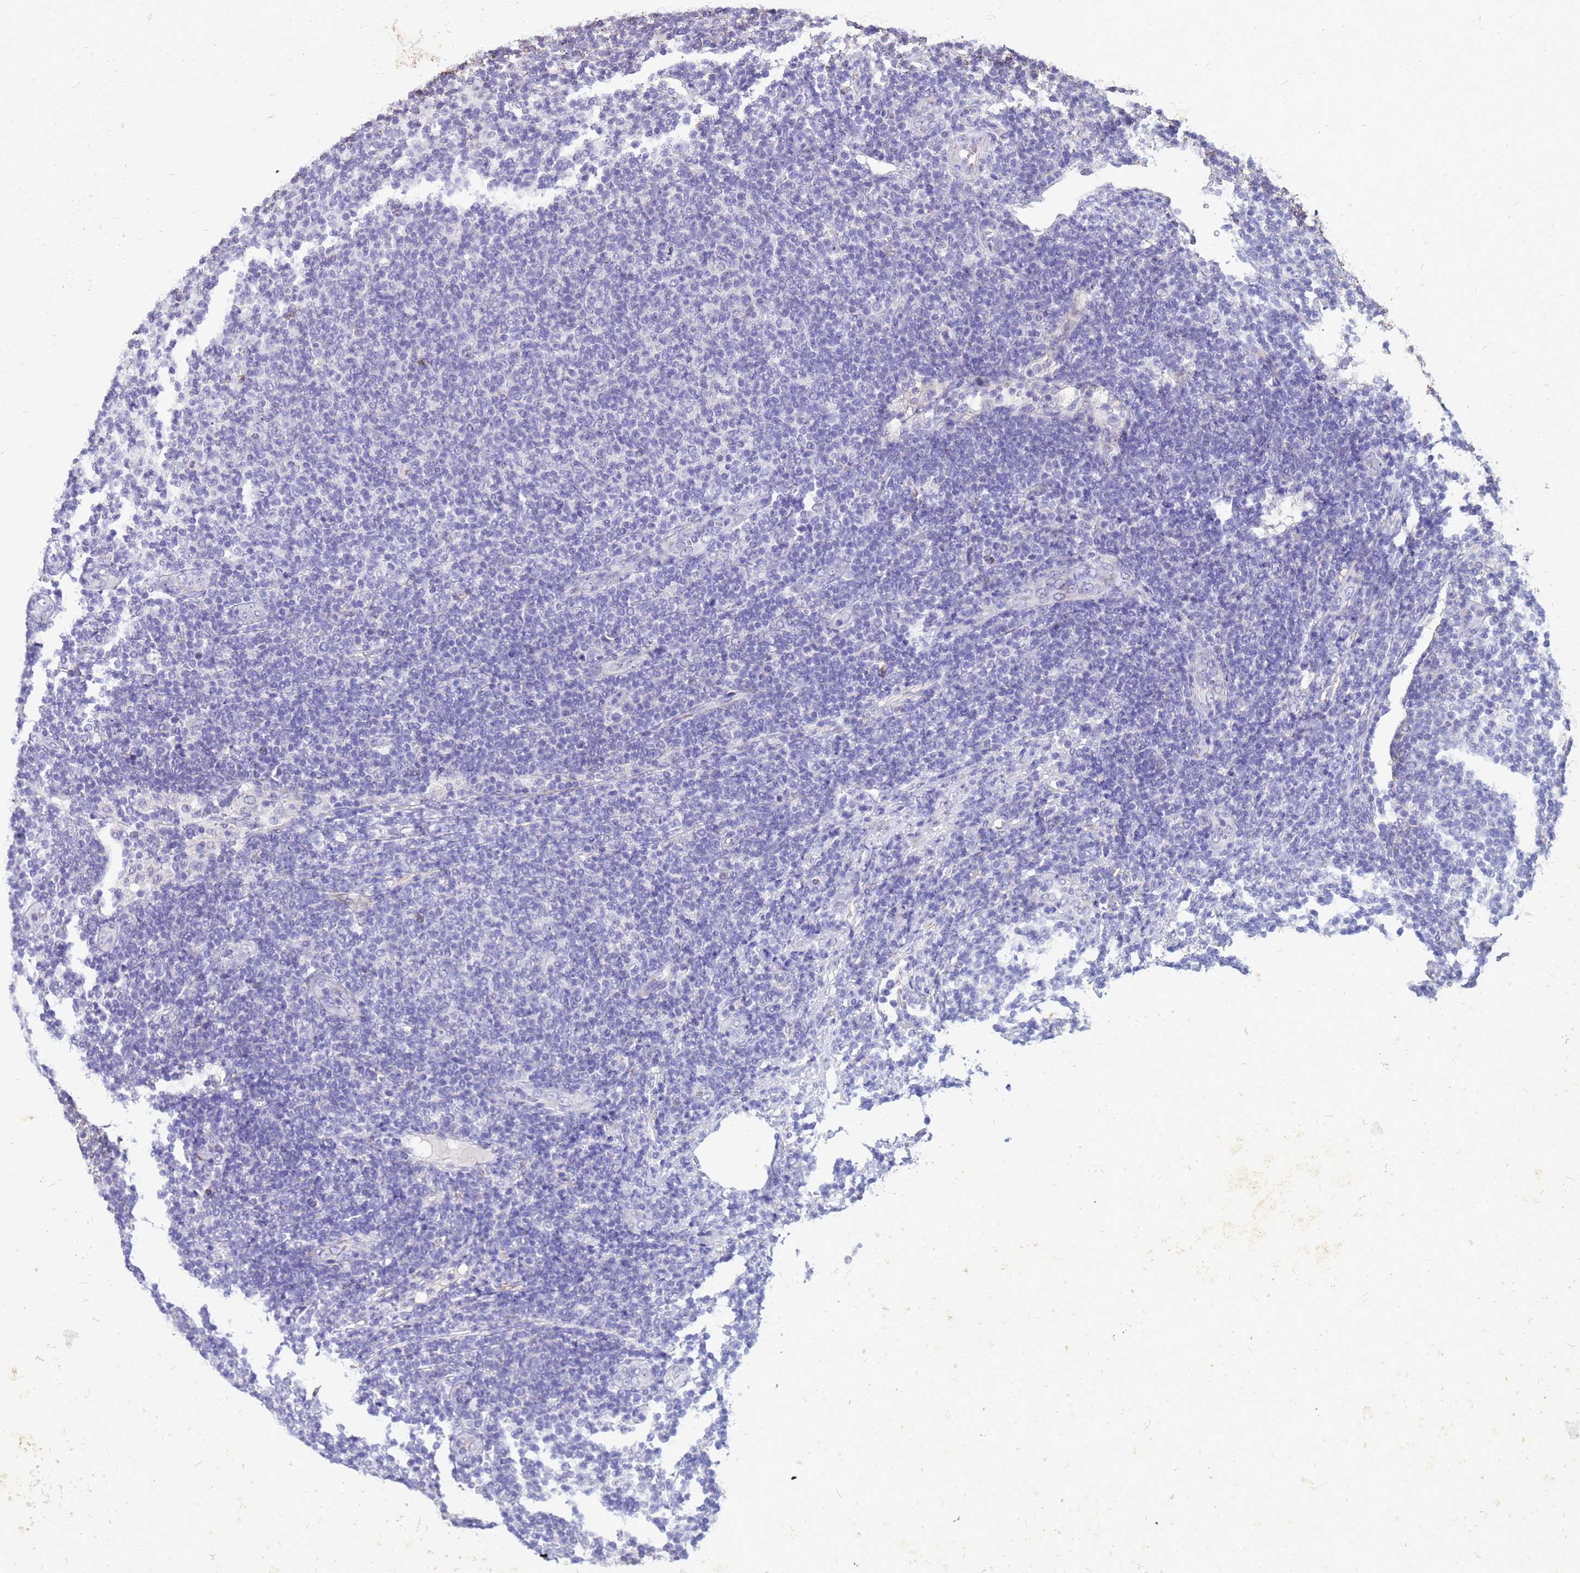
{"staining": {"intensity": "negative", "quantity": "none", "location": "none"}, "tissue": "lymphoma", "cell_type": "Tumor cells", "image_type": "cancer", "snomed": [{"axis": "morphology", "description": "Malignant lymphoma, non-Hodgkin's type, Low grade"}, {"axis": "topography", "description": "Lymph node"}], "caption": "Immunohistochemical staining of low-grade malignant lymphoma, non-Hodgkin's type exhibits no significant expression in tumor cells. (DAB IHC, high magnification).", "gene": "AKR1C1", "patient": {"sex": "male", "age": 66}}